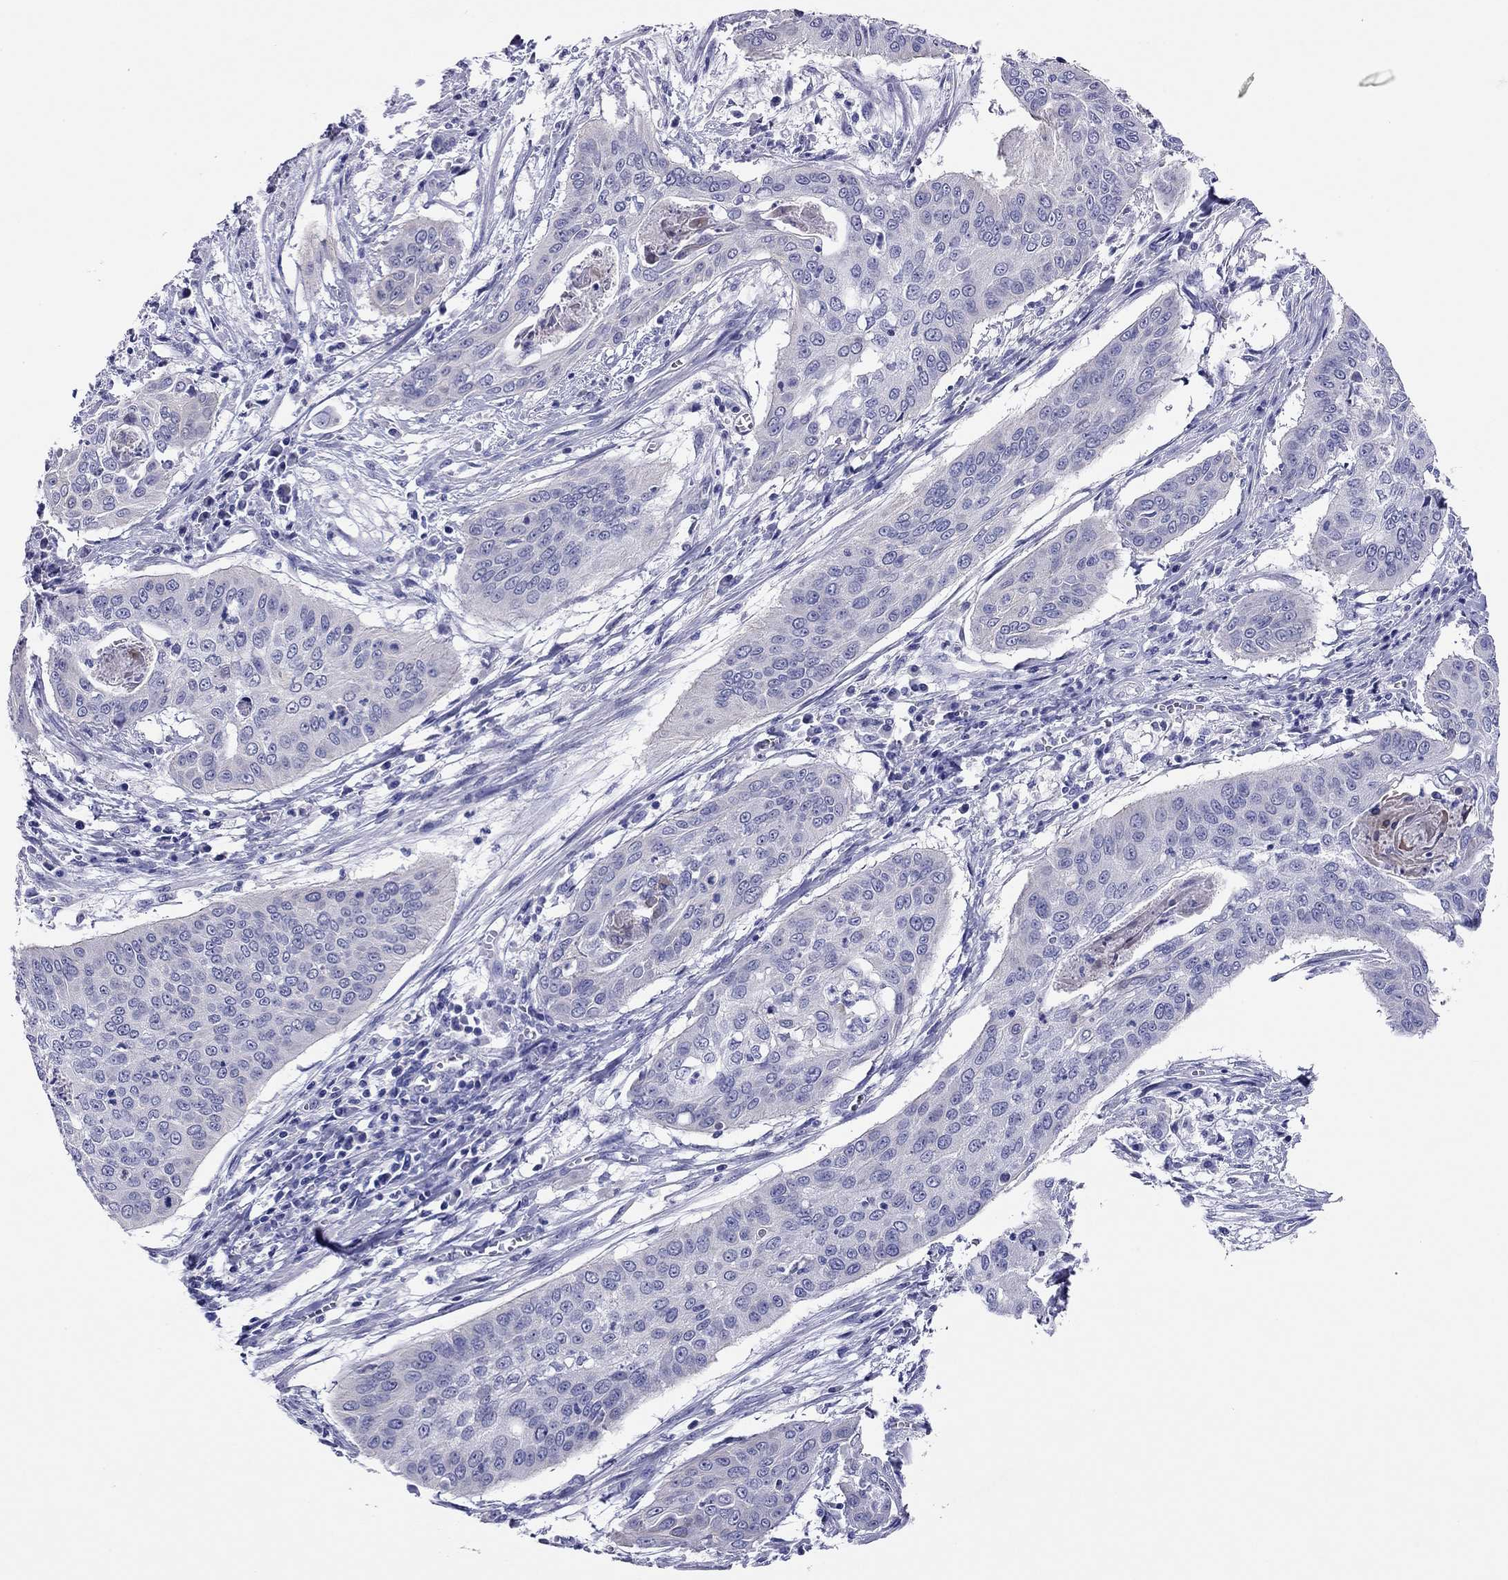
{"staining": {"intensity": "negative", "quantity": "none", "location": "none"}, "tissue": "cervical cancer", "cell_type": "Tumor cells", "image_type": "cancer", "snomed": [{"axis": "morphology", "description": "Squamous cell carcinoma, NOS"}, {"axis": "topography", "description": "Cervix"}], "caption": "High power microscopy histopathology image of an immunohistochemistry (IHC) histopathology image of squamous cell carcinoma (cervical), revealing no significant staining in tumor cells. Brightfield microscopy of IHC stained with DAB (3,3'-diaminobenzidine) (brown) and hematoxylin (blue), captured at high magnification.", "gene": "CAPNS2", "patient": {"sex": "female", "age": 39}}